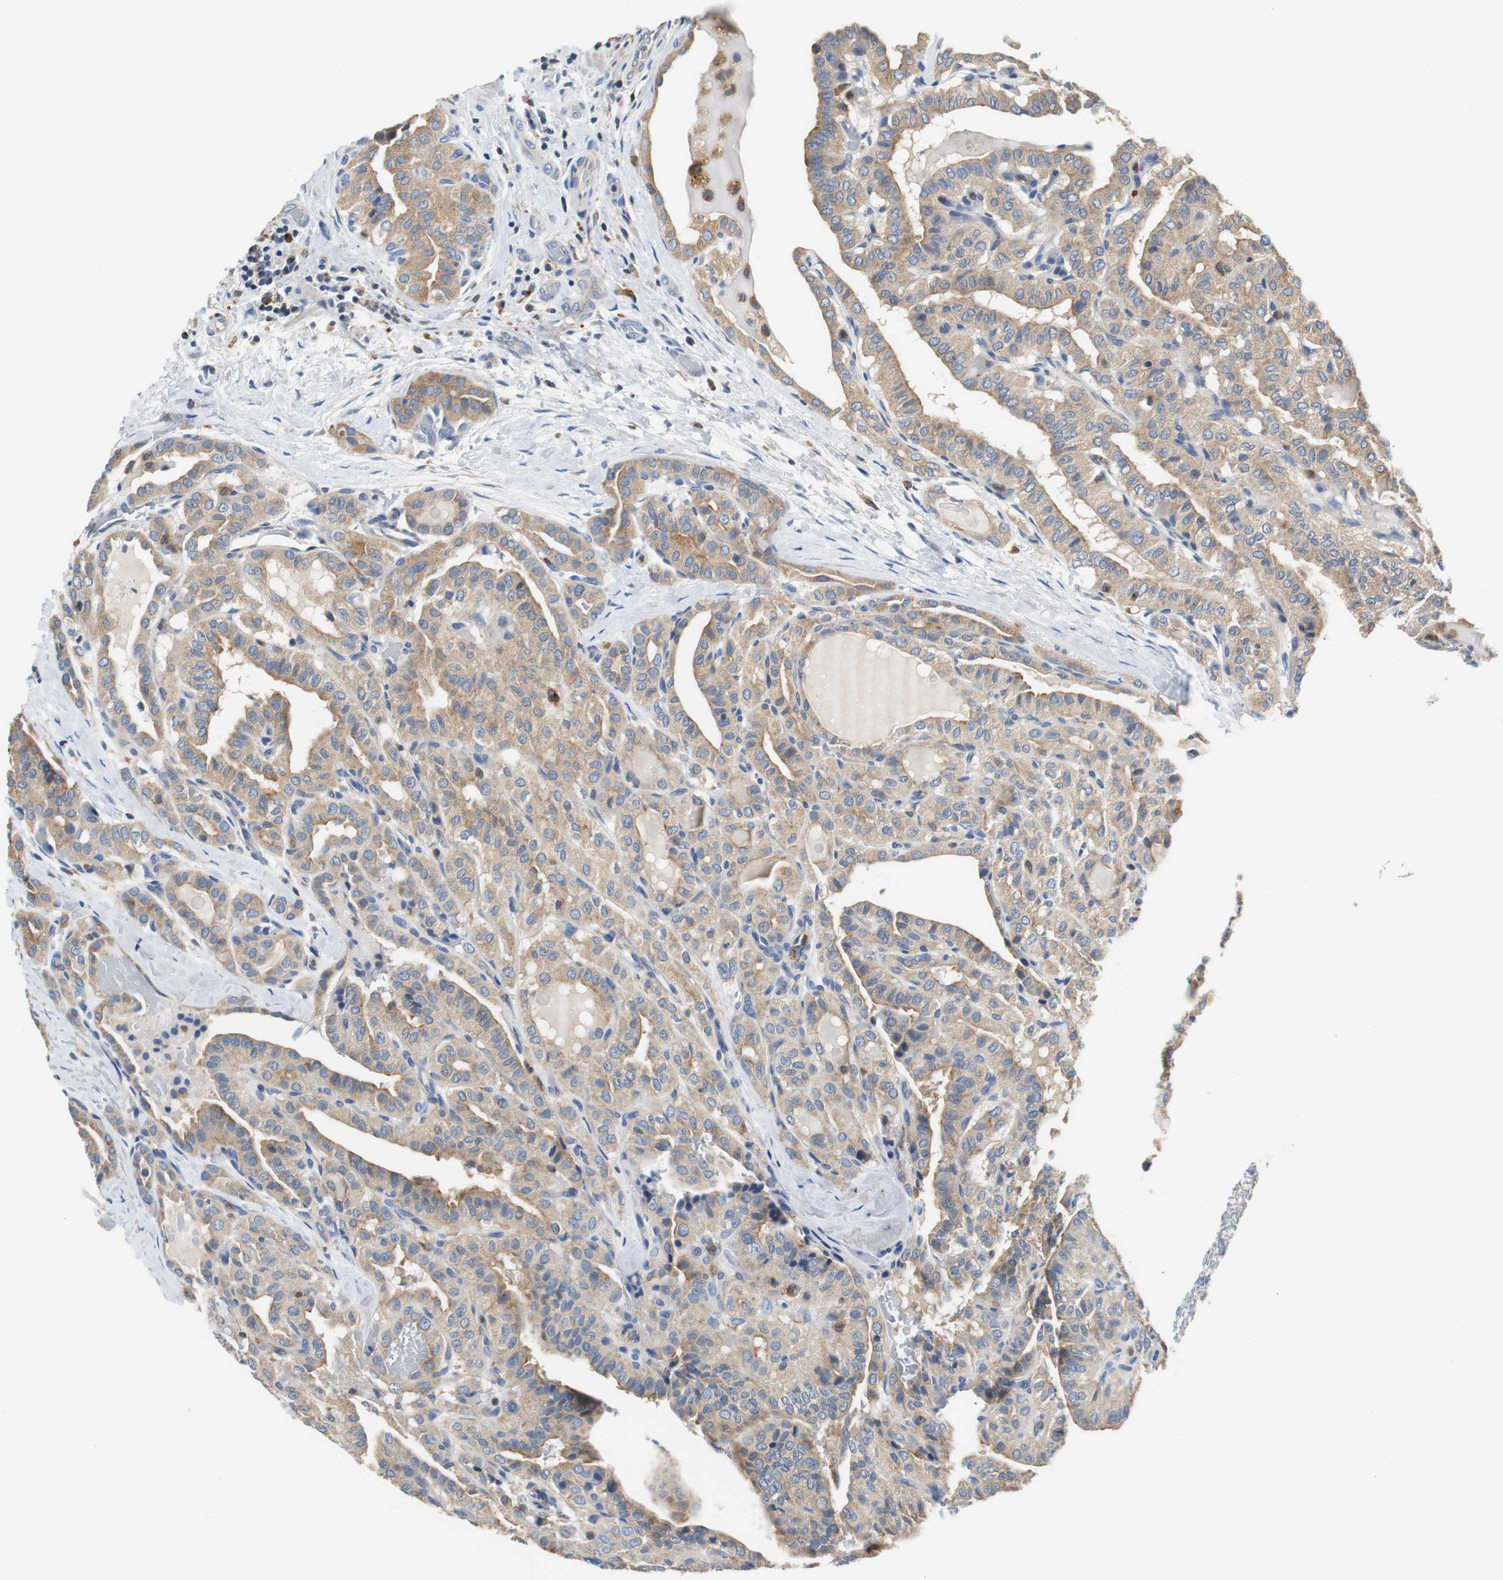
{"staining": {"intensity": "moderate", "quantity": ">75%", "location": "cytoplasmic/membranous"}, "tissue": "thyroid cancer", "cell_type": "Tumor cells", "image_type": "cancer", "snomed": [{"axis": "morphology", "description": "Papillary adenocarcinoma, NOS"}, {"axis": "topography", "description": "Thyroid gland"}], "caption": "Thyroid papillary adenocarcinoma stained with a brown dye reveals moderate cytoplasmic/membranous positive expression in approximately >75% of tumor cells.", "gene": "VAMP8", "patient": {"sex": "male", "age": 77}}